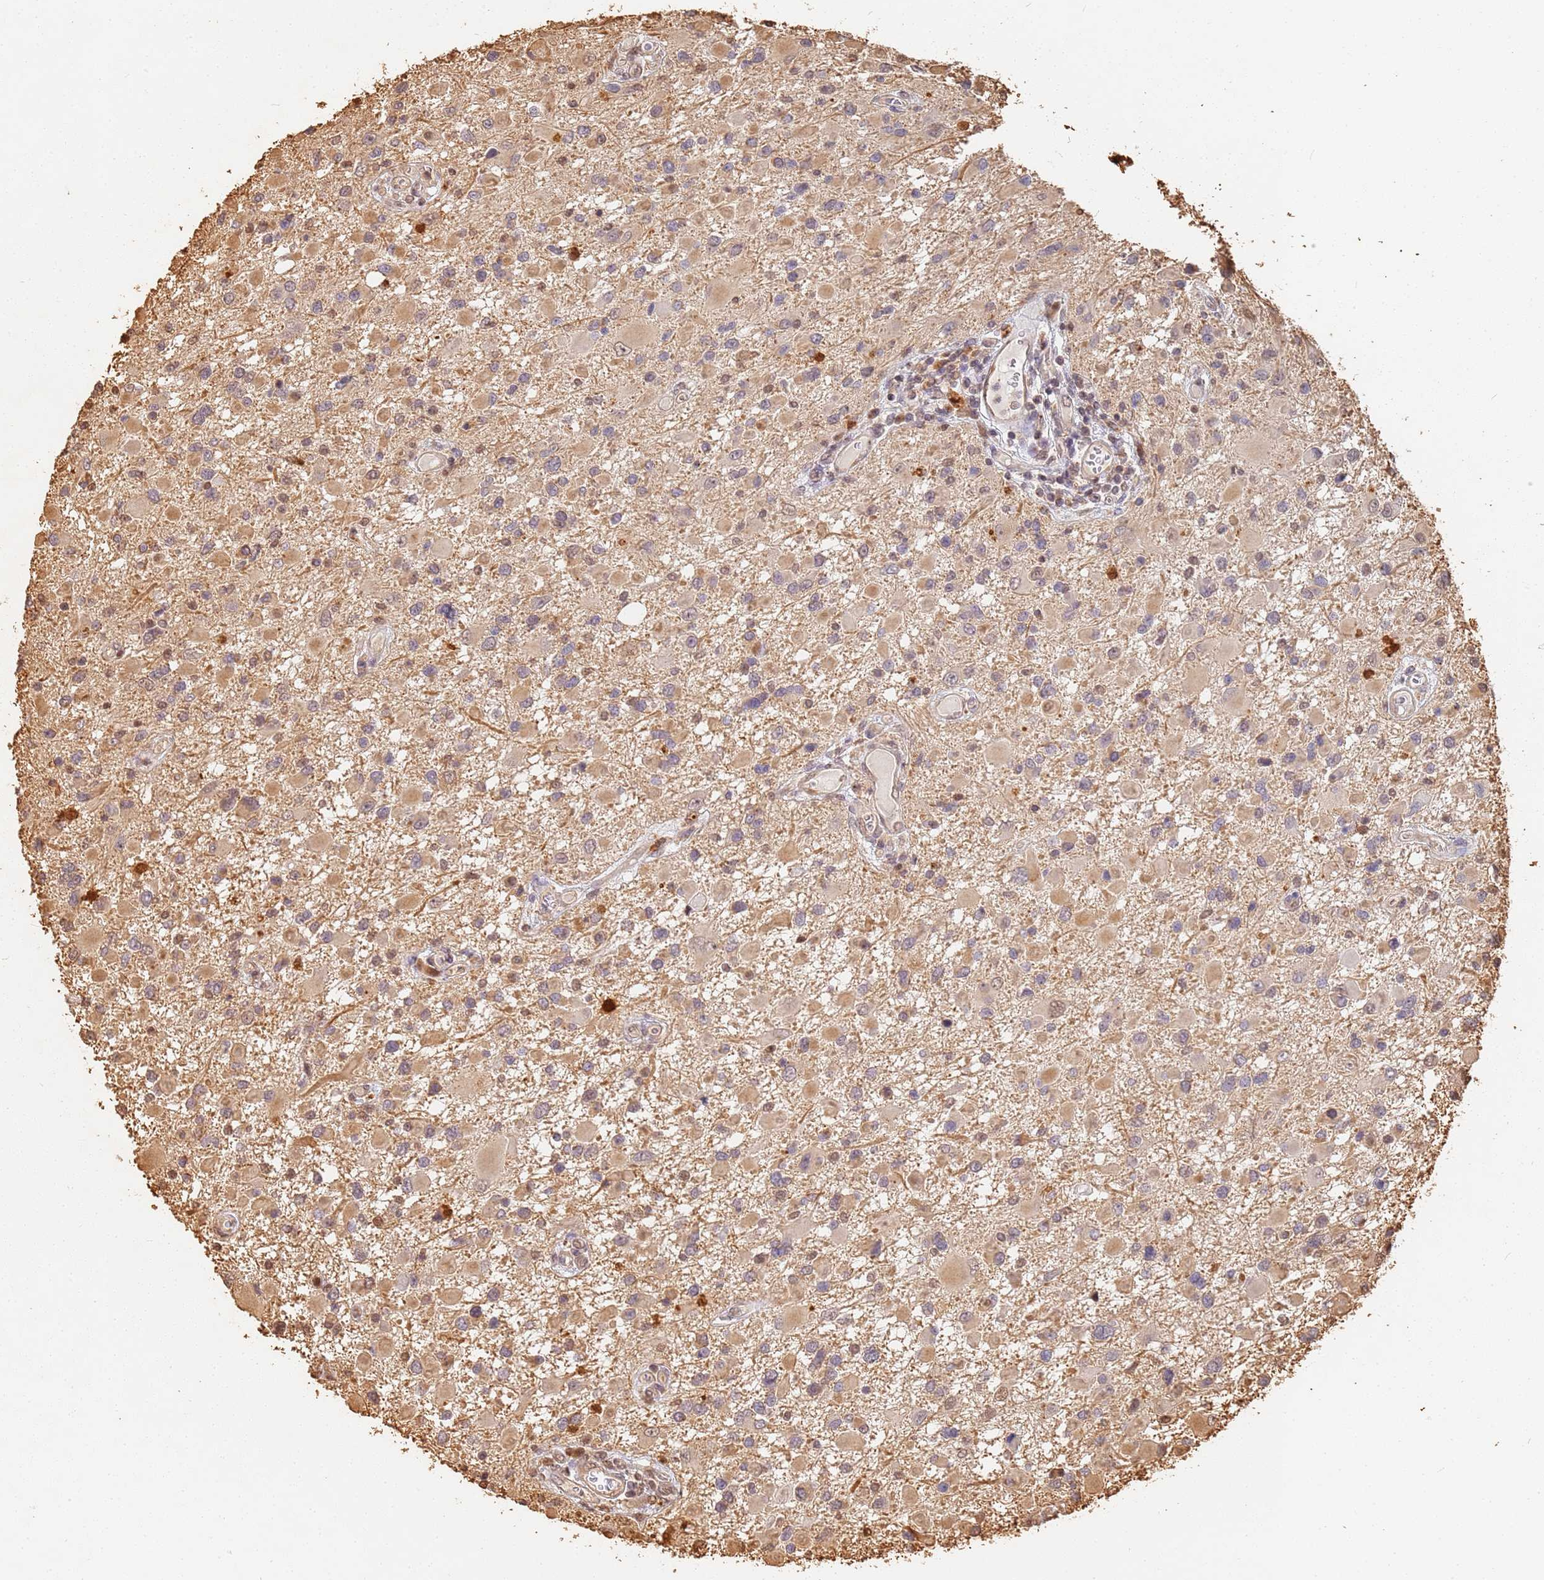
{"staining": {"intensity": "moderate", "quantity": "25%-75%", "location": "cytoplasmic/membranous"}, "tissue": "glioma", "cell_type": "Tumor cells", "image_type": "cancer", "snomed": [{"axis": "morphology", "description": "Glioma, malignant, High grade"}, {"axis": "topography", "description": "Brain"}], "caption": "Malignant glioma (high-grade) stained with a brown dye exhibits moderate cytoplasmic/membranous positive expression in about 25%-75% of tumor cells.", "gene": "JAK2", "patient": {"sex": "male", "age": 53}}